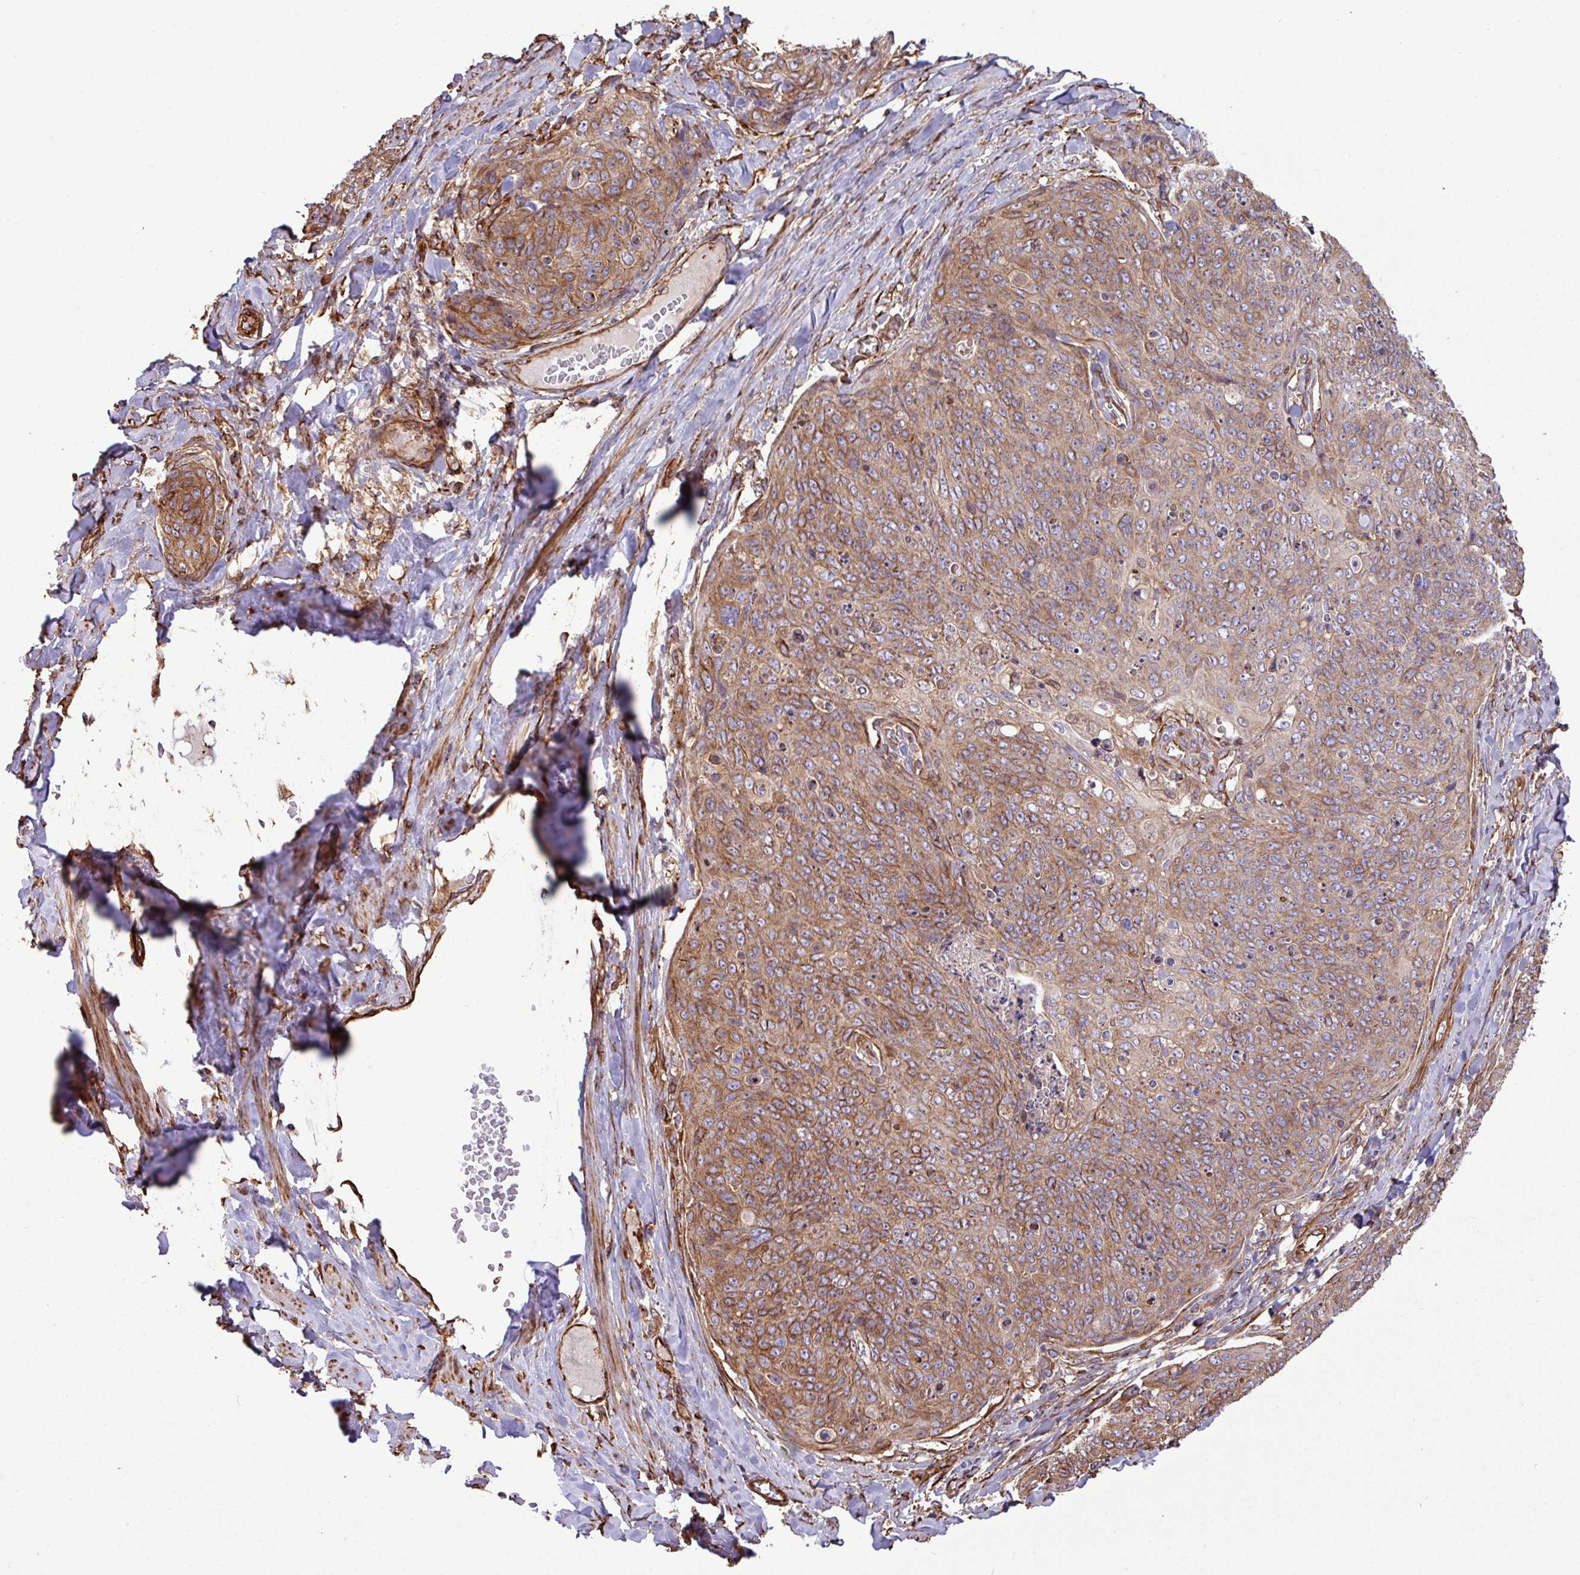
{"staining": {"intensity": "moderate", "quantity": ">75%", "location": "cytoplasmic/membranous"}, "tissue": "skin cancer", "cell_type": "Tumor cells", "image_type": "cancer", "snomed": [{"axis": "morphology", "description": "Squamous cell carcinoma, NOS"}, {"axis": "topography", "description": "Skin"}, {"axis": "topography", "description": "Vulva"}], "caption": "A high-resolution histopathology image shows immunohistochemistry (IHC) staining of skin cancer, which shows moderate cytoplasmic/membranous expression in approximately >75% of tumor cells. (DAB (3,3'-diaminobenzidine) IHC, brown staining for protein, blue staining for nuclei).", "gene": "ZNF300", "patient": {"sex": "female", "age": 85}}